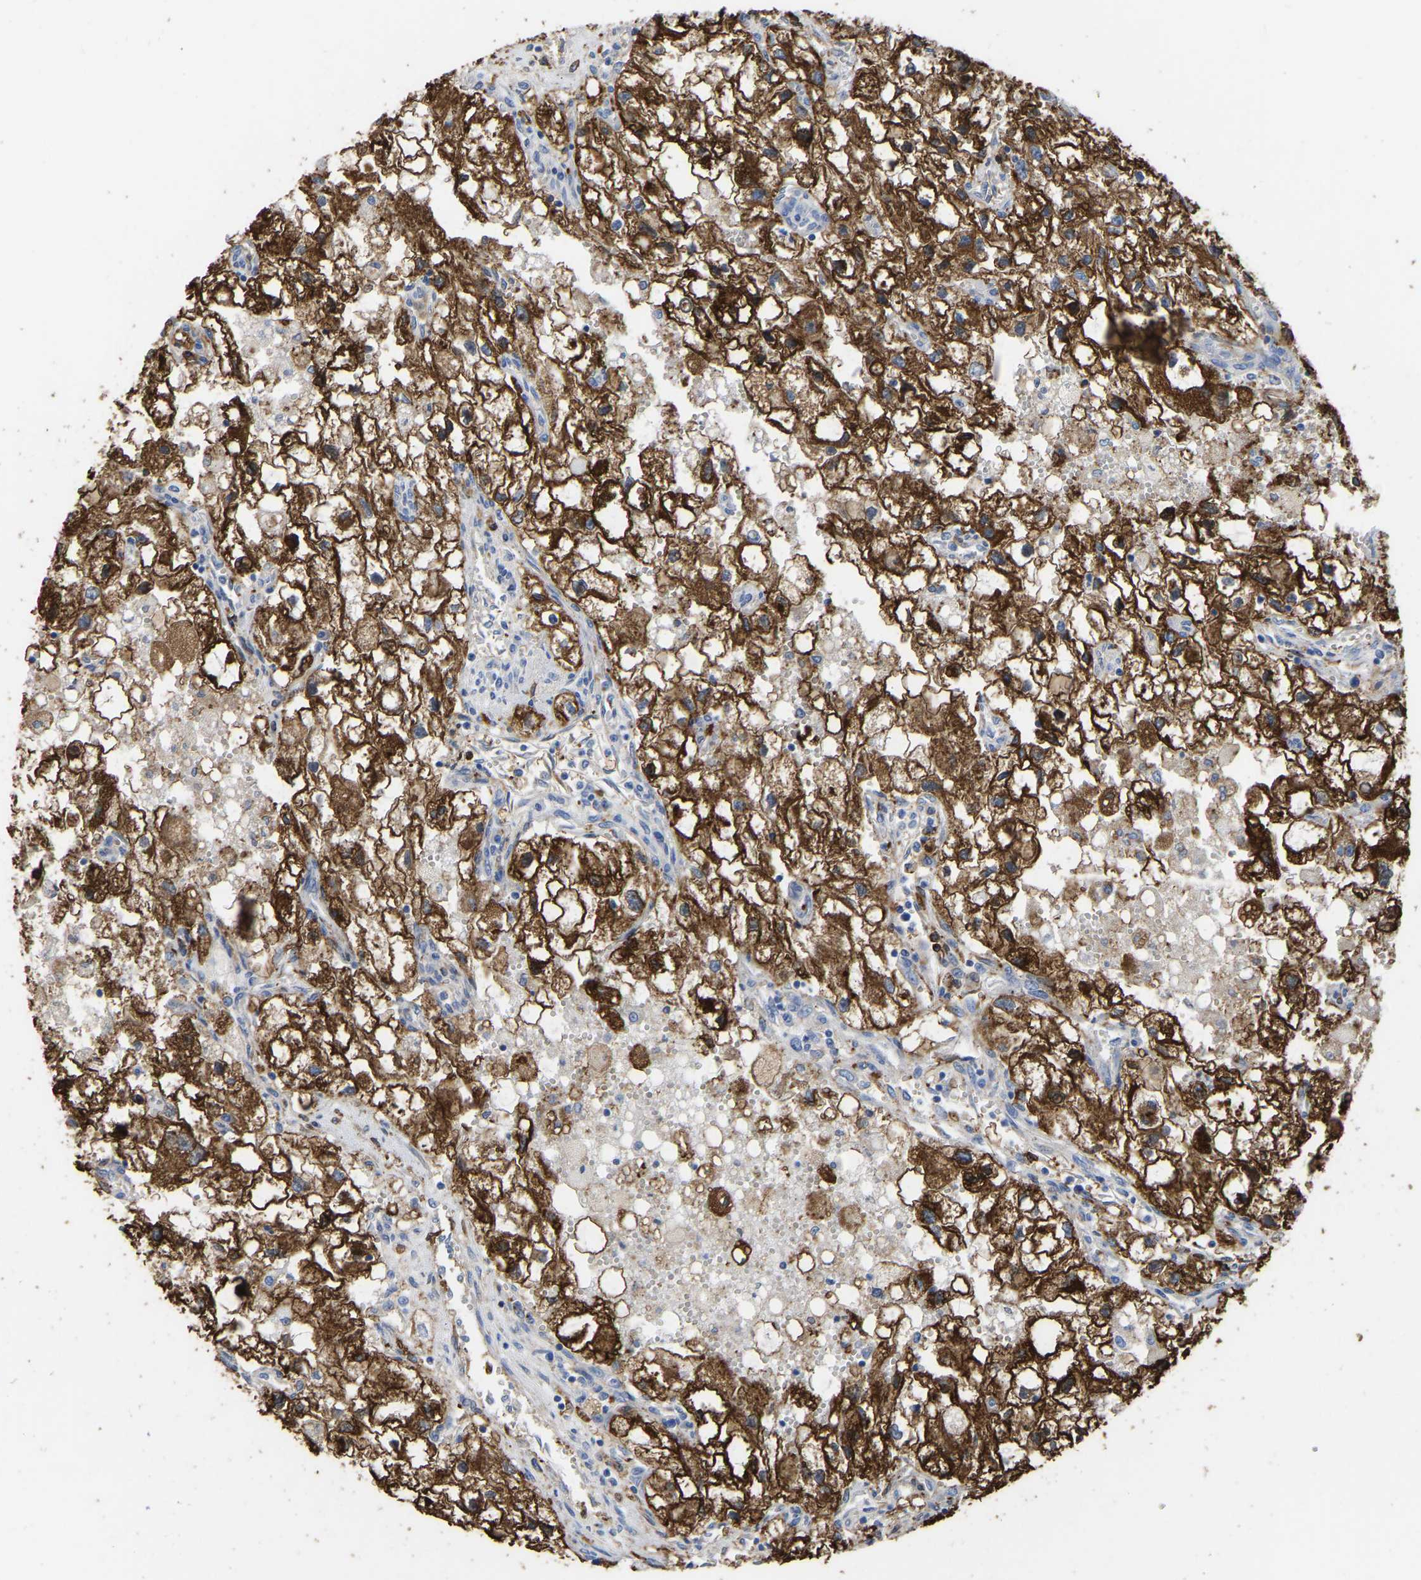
{"staining": {"intensity": "strong", "quantity": ">75%", "location": "cytoplasmic/membranous"}, "tissue": "renal cancer", "cell_type": "Tumor cells", "image_type": "cancer", "snomed": [{"axis": "morphology", "description": "Adenocarcinoma, NOS"}, {"axis": "topography", "description": "Kidney"}], "caption": "Renal cancer (adenocarcinoma) stained for a protein exhibits strong cytoplasmic/membranous positivity in tumor cells. Using DAB (brown) and hematoxylin (blue) stains, captured at high magnification using brightfield microscopy.", "gene": "ZNF449", "patient": {"sex": "female", "age": 70}}